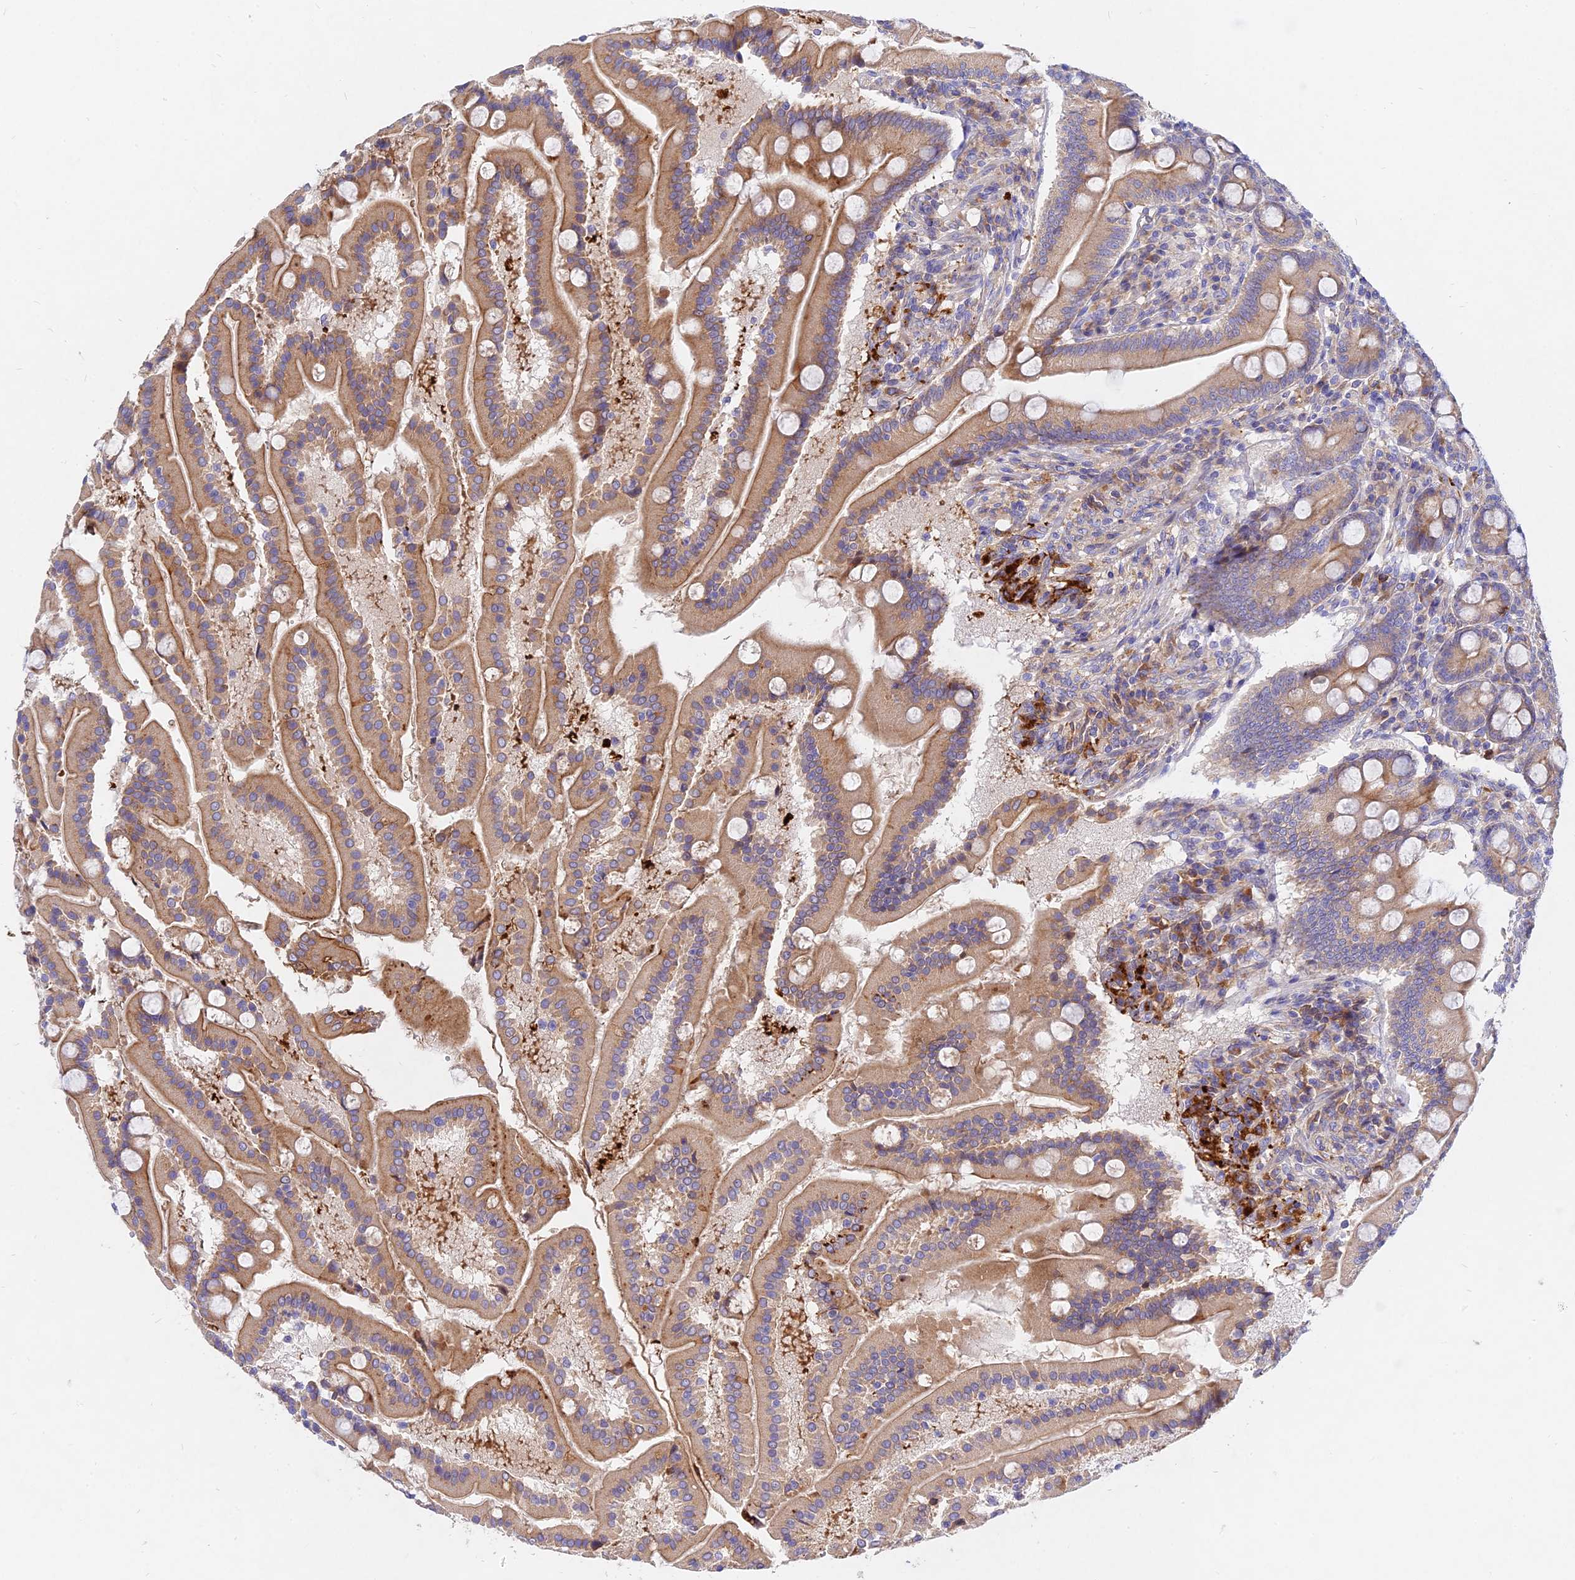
{"staining": {"intensity": "moderate", "quantity": ">75%", "location": "cytoplasmic/membranous"}, "tissue": "duodenum", "cell_type": "Glandular cells", "image_type": "normal", "snomed": [{"axis": "morphology", "description": "Normal tissue, NOS"}, {"axis": "topography", "description": "Duodenum"}], "caption": "A histopathology image showing moderate cytoplasmic/membranous expression in about >75% of glandular cells in unremarkable duodenum, as visualized by brown immunohistochemical staining.", "gene": "MROH1", "patient": {"sex": "male", "age": 50}}